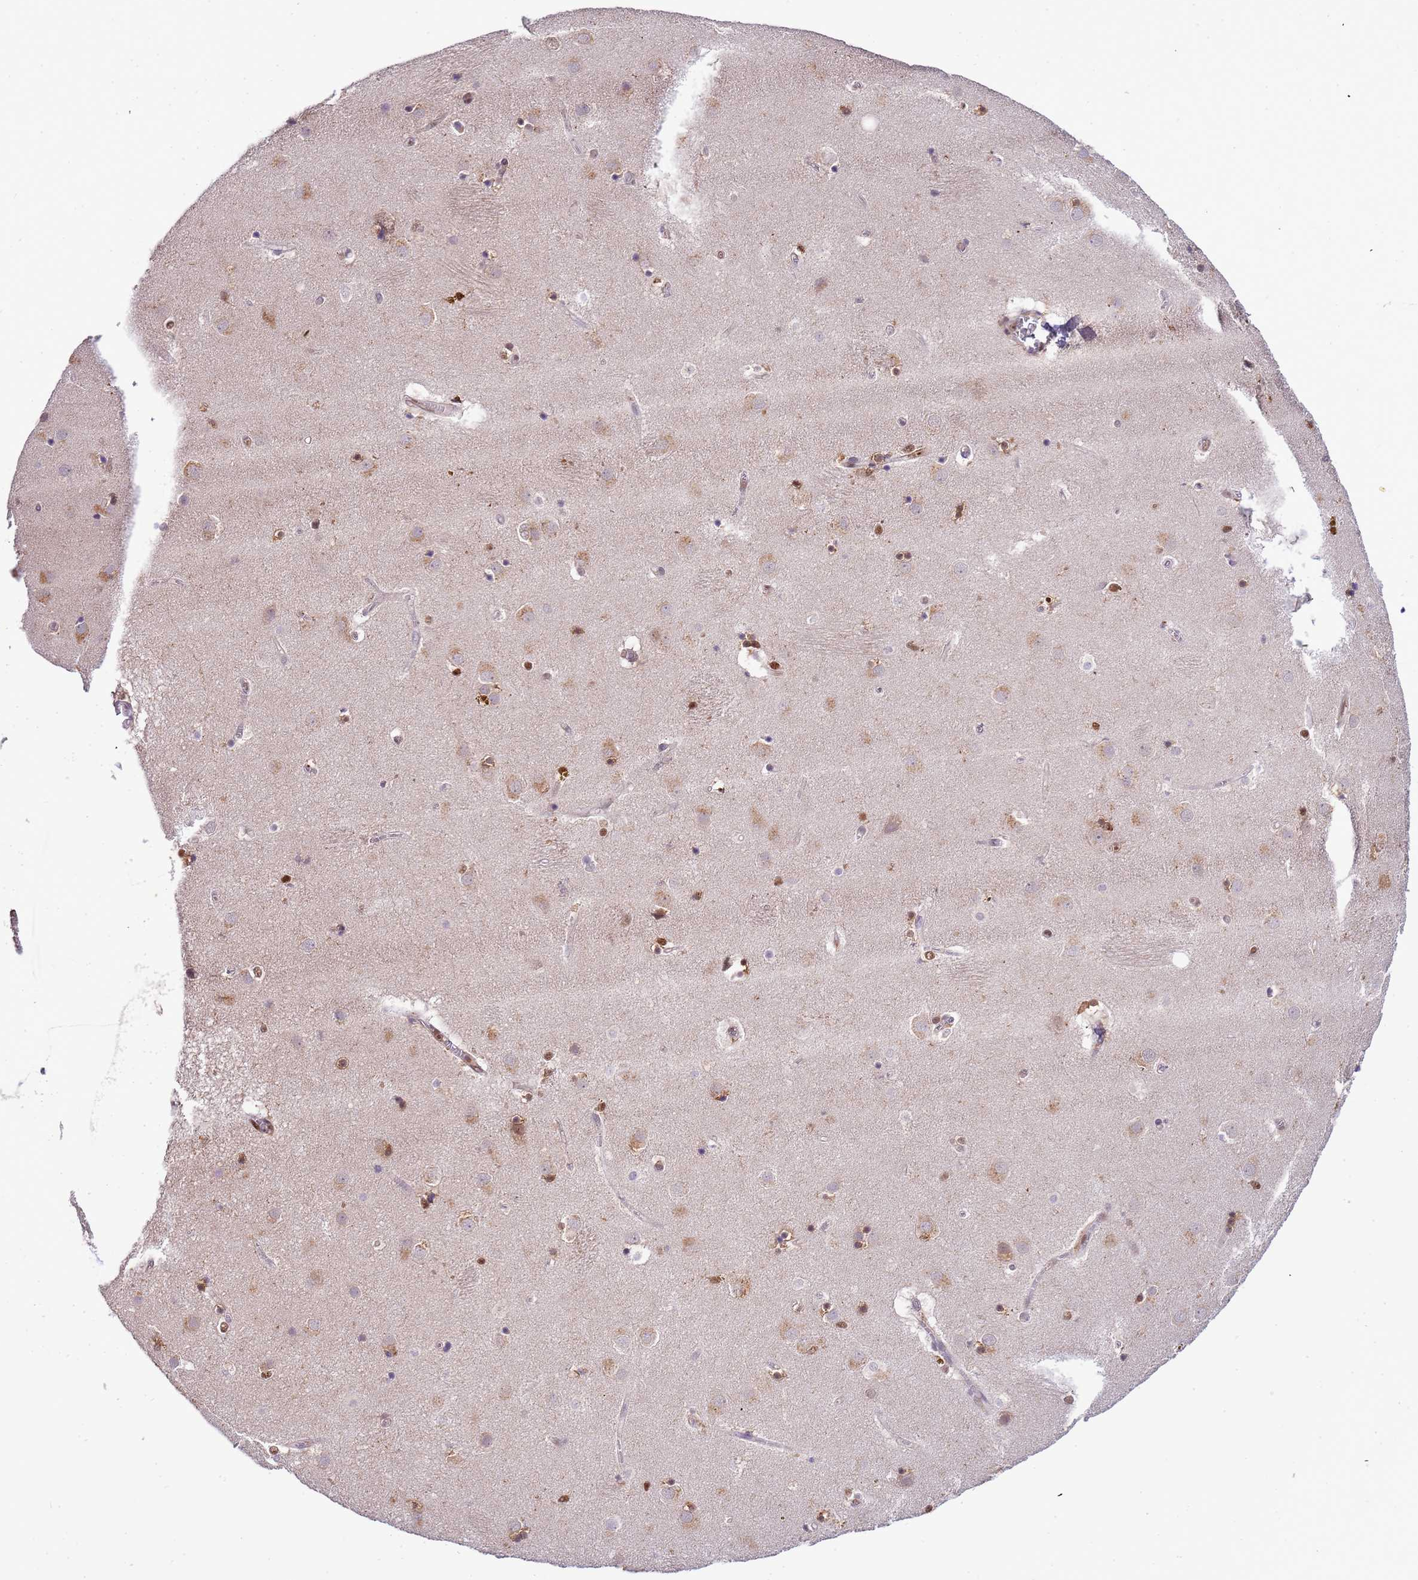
{"staining": {"intensity": "moderate", "quantity": "<25%", "location": "cytoplasmic/membranous,nuclear"}, "tissue": "caudate", "cell_type": "Glial cells", "image_type": "normal", "snomed": [{"axis": "morphology", "description": "Normal tissue, NOS"}, {"axis": "topography", "description": "Lateral ventricle wall"}], "caption": "An image of human caudate stained for a protein reveals moderate cytoplasmic/membranous,nuclear brown staining in glial cells.", "gene": "CD53", "patient": {"sex": "male", "age": 70}}